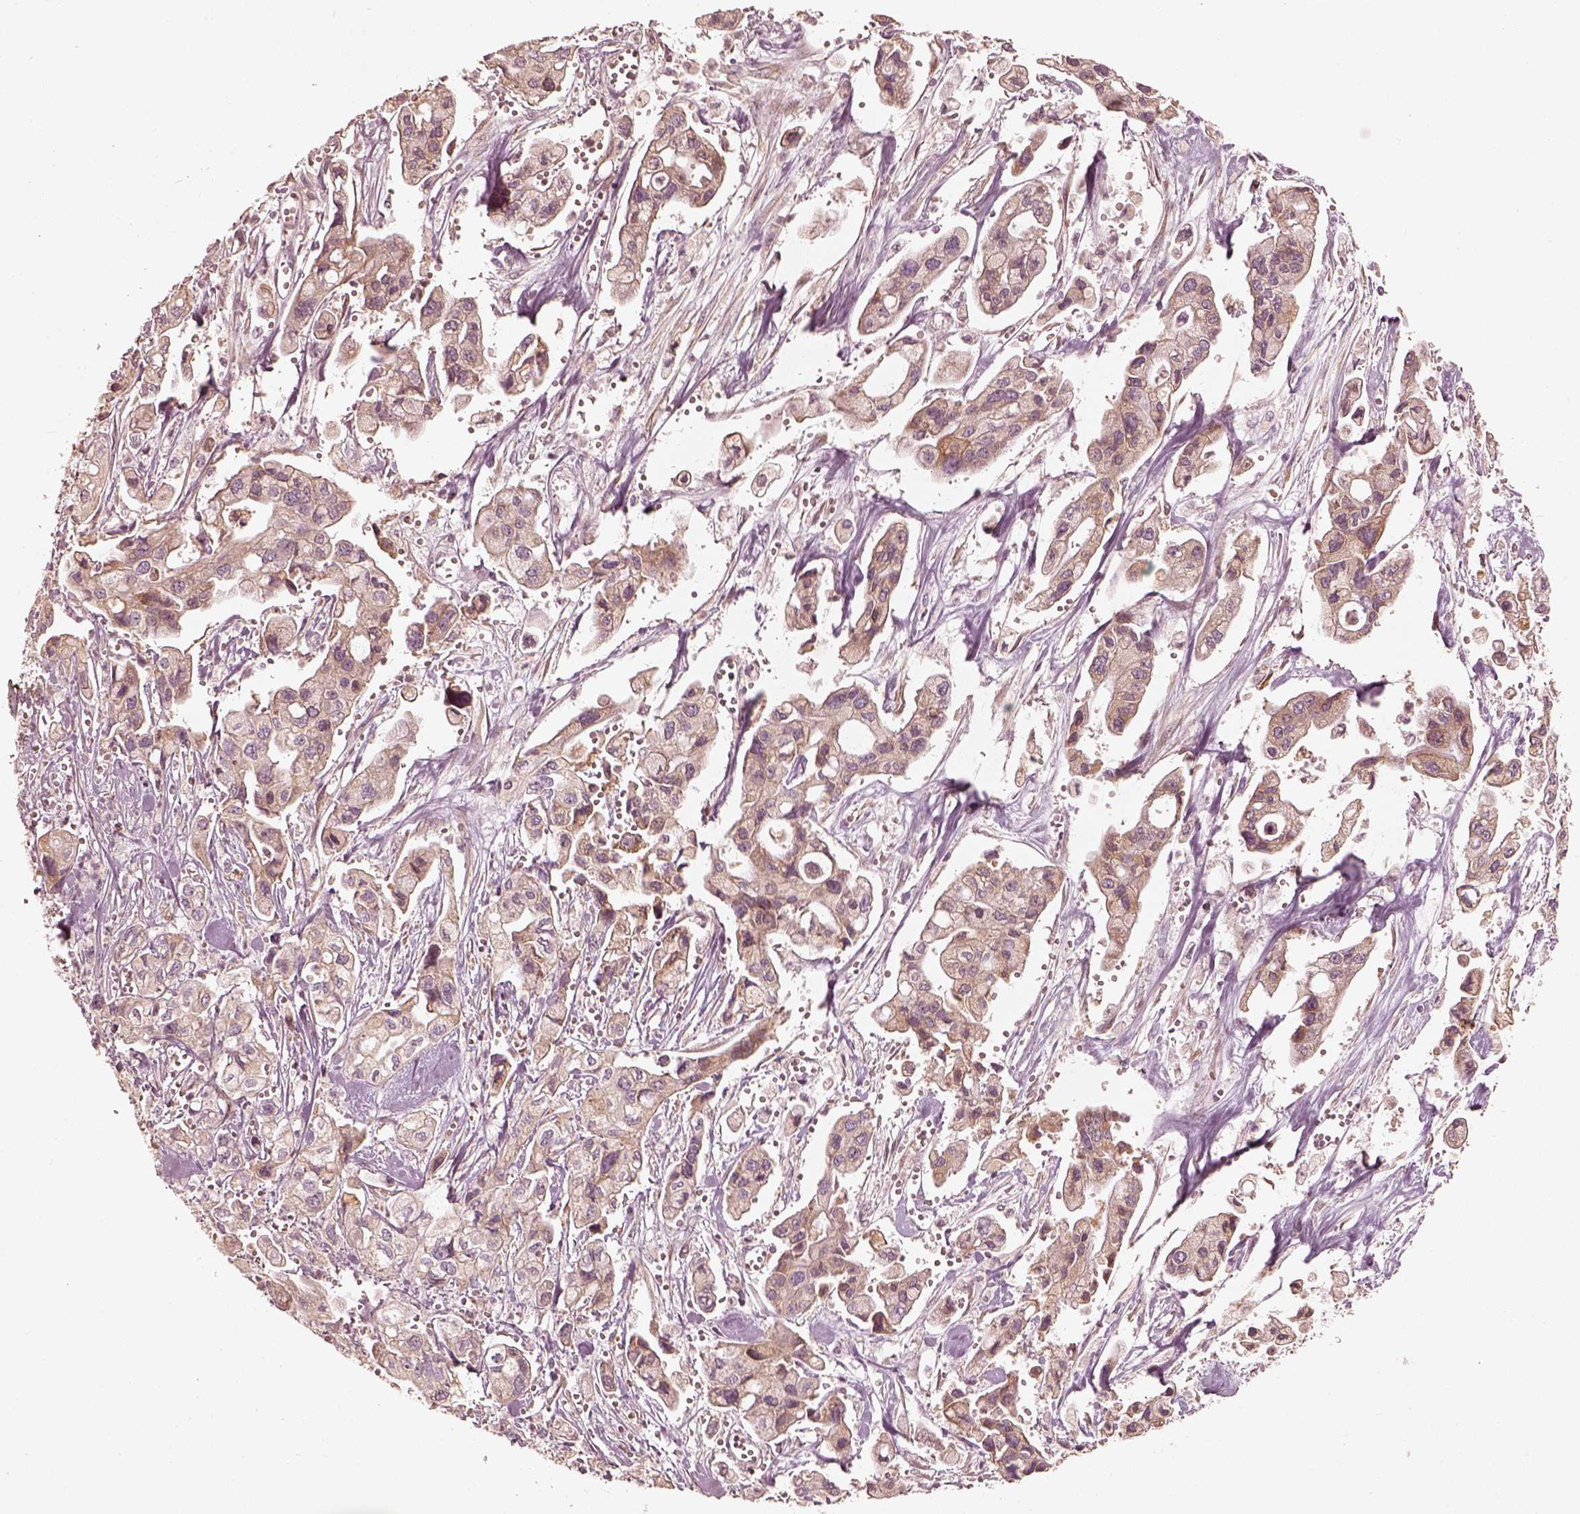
{"staining": {"intensity": "weak", "quantity": ">75%", "location": "cytoplasmic/membranous"}, "tissue": "pancreatic cancer", "cell_type": "Tumor cells", "image_type": "cancer", "snomed": [{"axis": "morphology", "description": "Adenocarcinoma, NOS"}, {"axis": "topography", "description": "Pancreas"}], "caption": "Protein positivity by immunohistochemistry (IHC) exhibits weak cytoplasmic/membranous positivity in about >75% of tumor cells in pancreatic adenocarcinoma.", "gene": "WLS", "patient": {"sex": "male", "age": 70}}